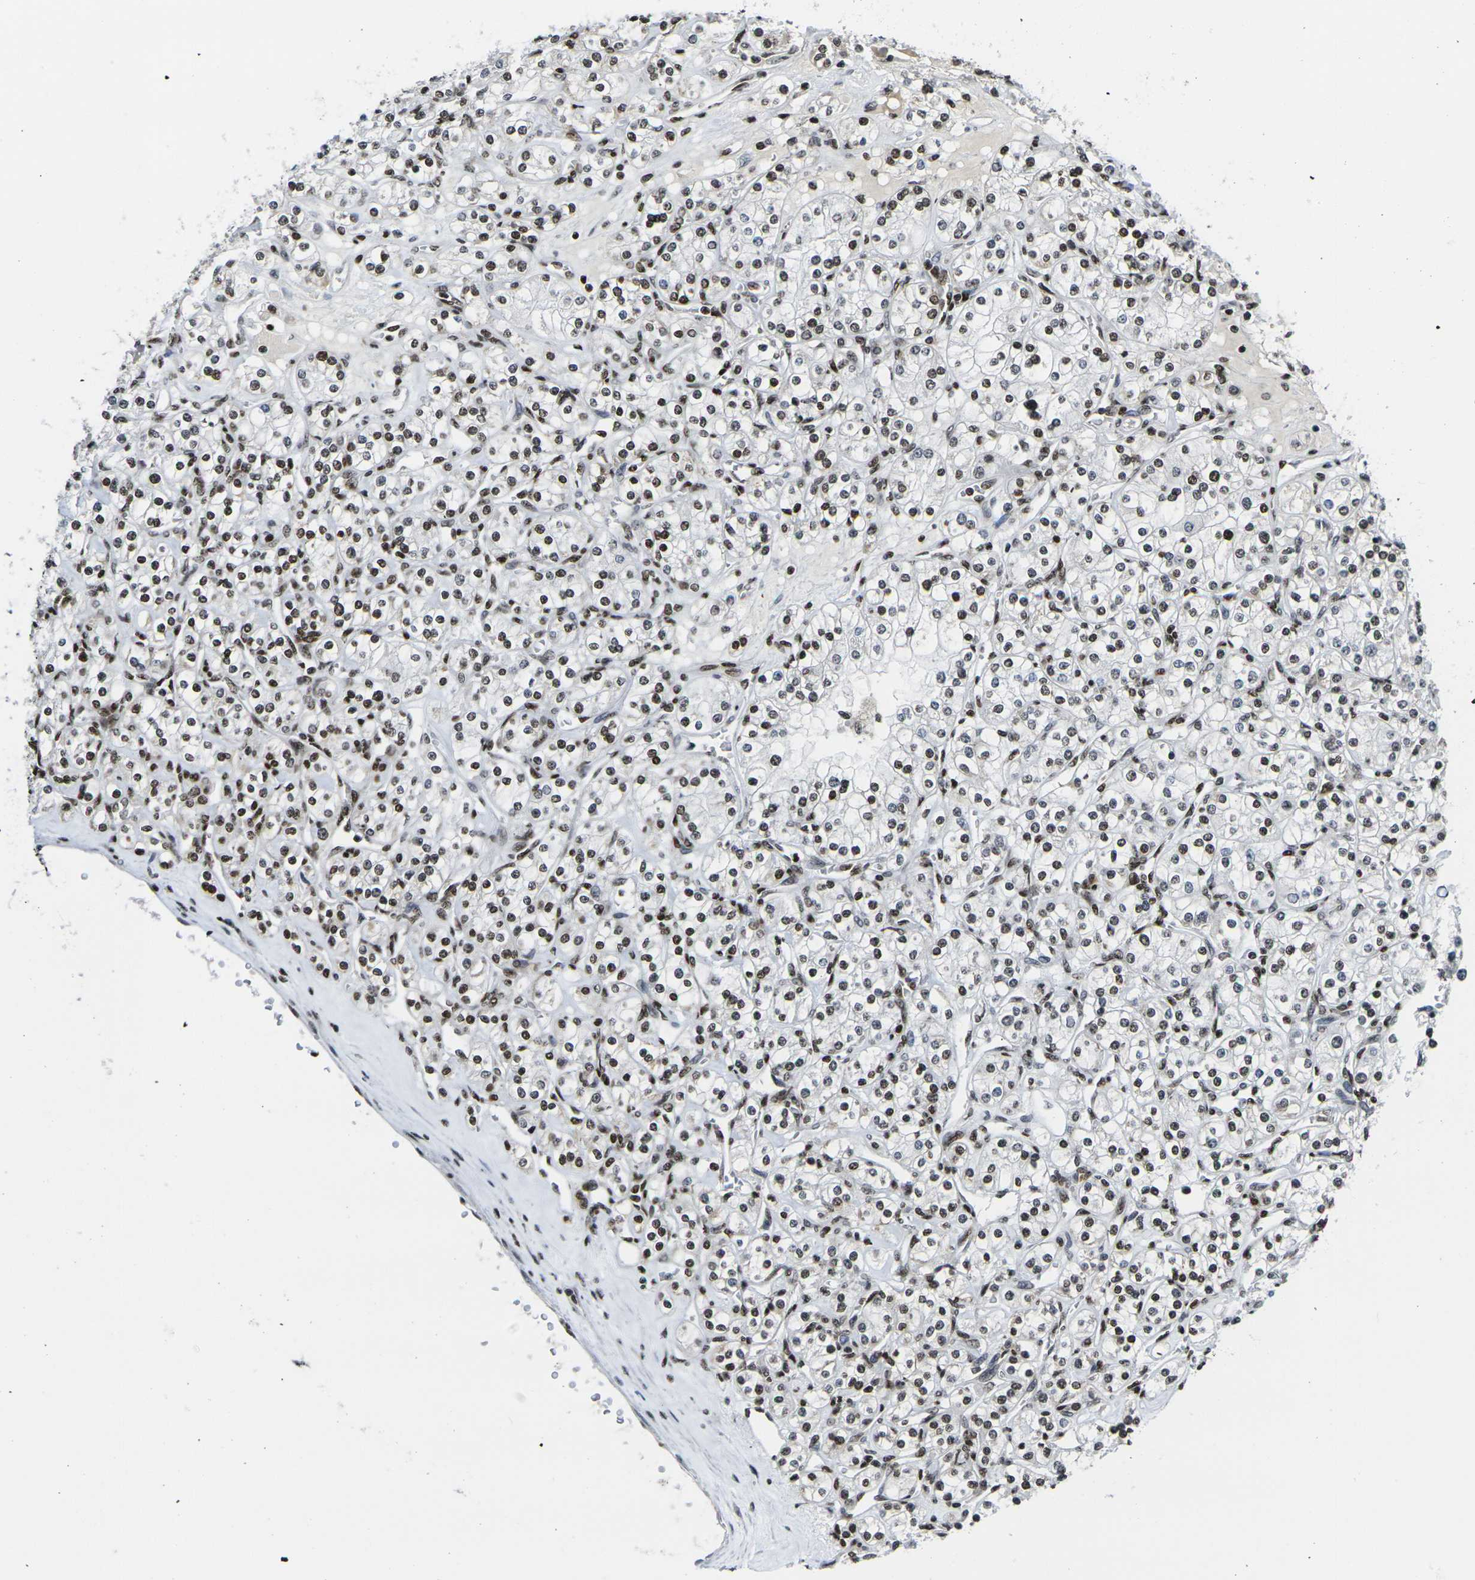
{"staining": {"intensity": "moderate", "quantity": ">75%", "location": "nuclear"}, "tissue": "renal cancer", "cell_type": "Tumor cells", "image_type": "cancer", "snomed": [{"axis": "morphology", "description": "Adenocarcinoma, NOS"}, {"axis": "topography", "description": "Kidney"}], "caption": "Immunohistochemistry photomicrograph of neoplastic tissue: renal cancer (adenocarcinoma) stained using immunohistochemistry exhibits medium levels of moderate protein expression localized specifically in the nuclear of tumor cells, appearing as a nuclear brown color.", "gene": "H1-10", "patient": {"sex": "male", "age": 77}}